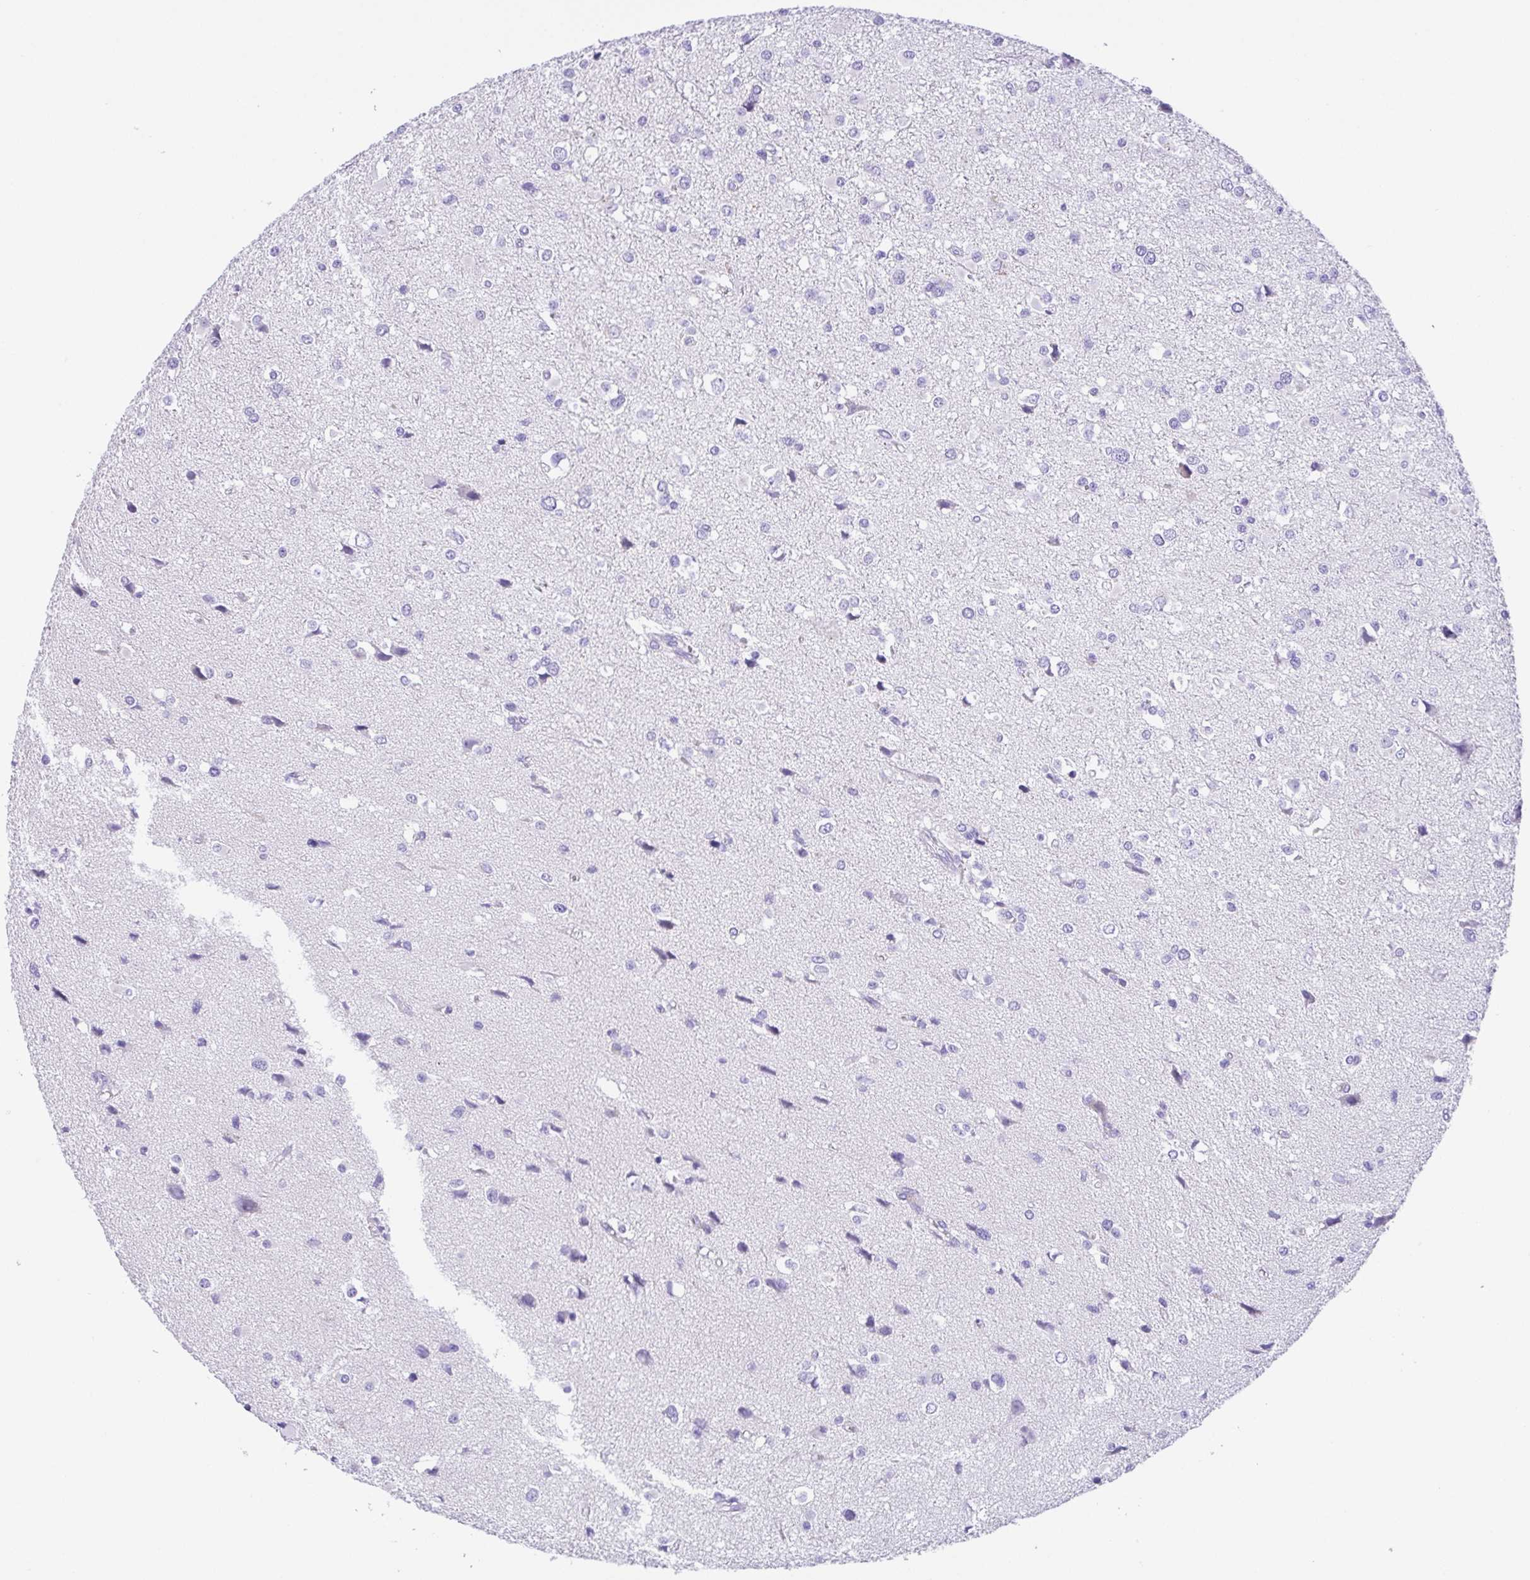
{"staining": {"intensity": "negative", "quantity": "none", "location": "none"}, "tissue": "glioma", "cell_type": "Tumor cells", "image_type": "cancer", "snomed": [{"axis": "morphology", "description": "Glioma, malignant, High grade"}, {"axis": "topography", "description": "Brain"}], "caption": "Tumor cells are negative for brown protein staining in high-grade glioma (malignant). (DAB (3,3'-diaminobenzidine) immunohistochemistry visualized using brightfield microscopy, high magnification).", "gene": "SPATA4", "patient": {"sex": "male", "age": 54}}